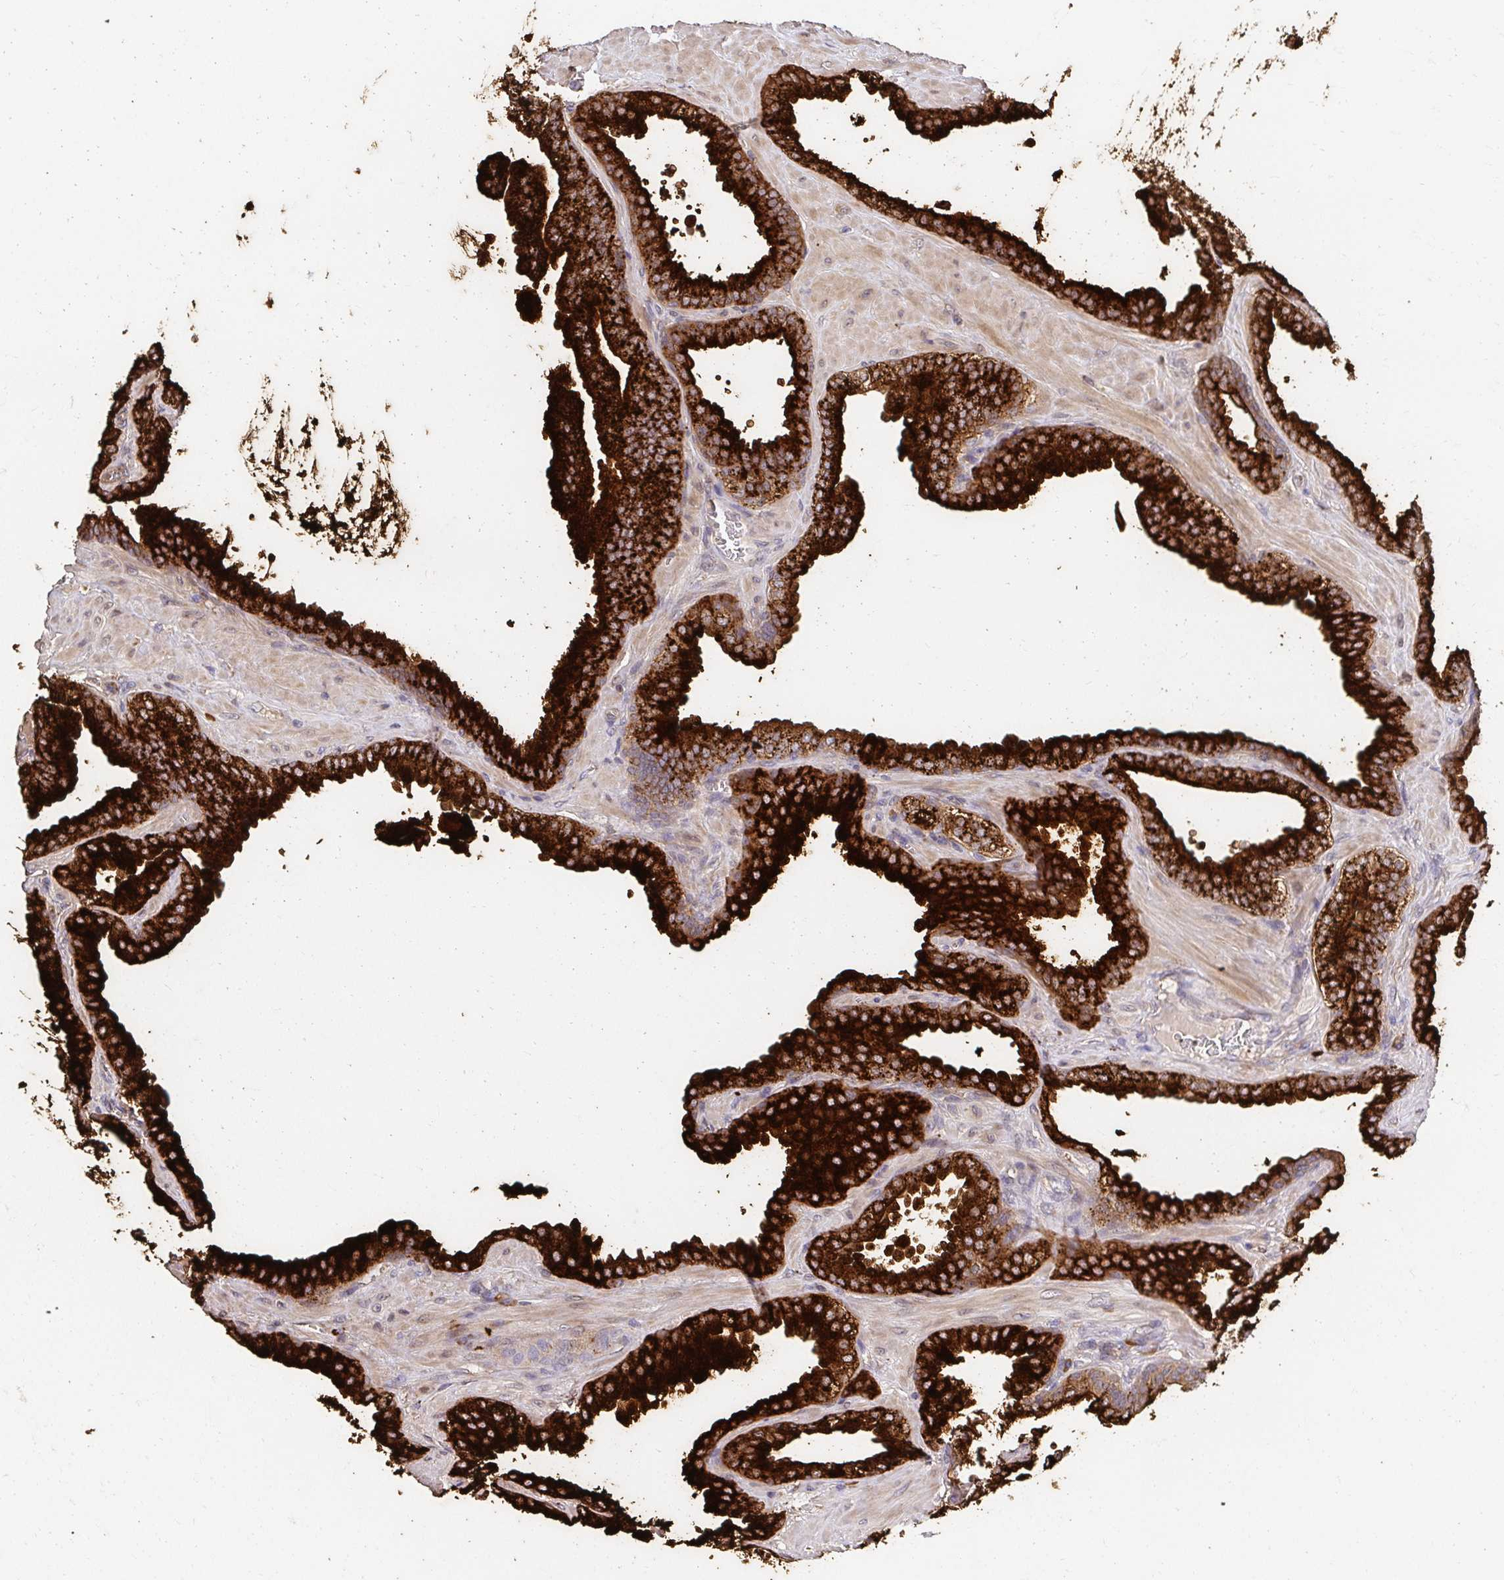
{"staining": {"intensity": "strong", "quantity": ">75%", "location": "cytoplasmic/membranous,nuclear"}, "tissue": "prostate cancer", "cell_type": "Tumor cells", "image_type": "cancer", "snomed": [{"axis": "morphology", "description": "Adenocarcinoma, High grade"}, {"axis": "topography", "description": "Prostate"}], "caption": "The image exhibits staining of prostate cancer, revealing strong cytoplasmic/membranous and nuclear protein expression (brown color) within tumor cells. The staining was performed using DAB (3,3'-diaminobenzidine), with brown indicating positive protein expression. Nuclei are stained blue with hematoxylin.", "gene": "APBB1", "patient": {"sex": "male", "age": 68}}